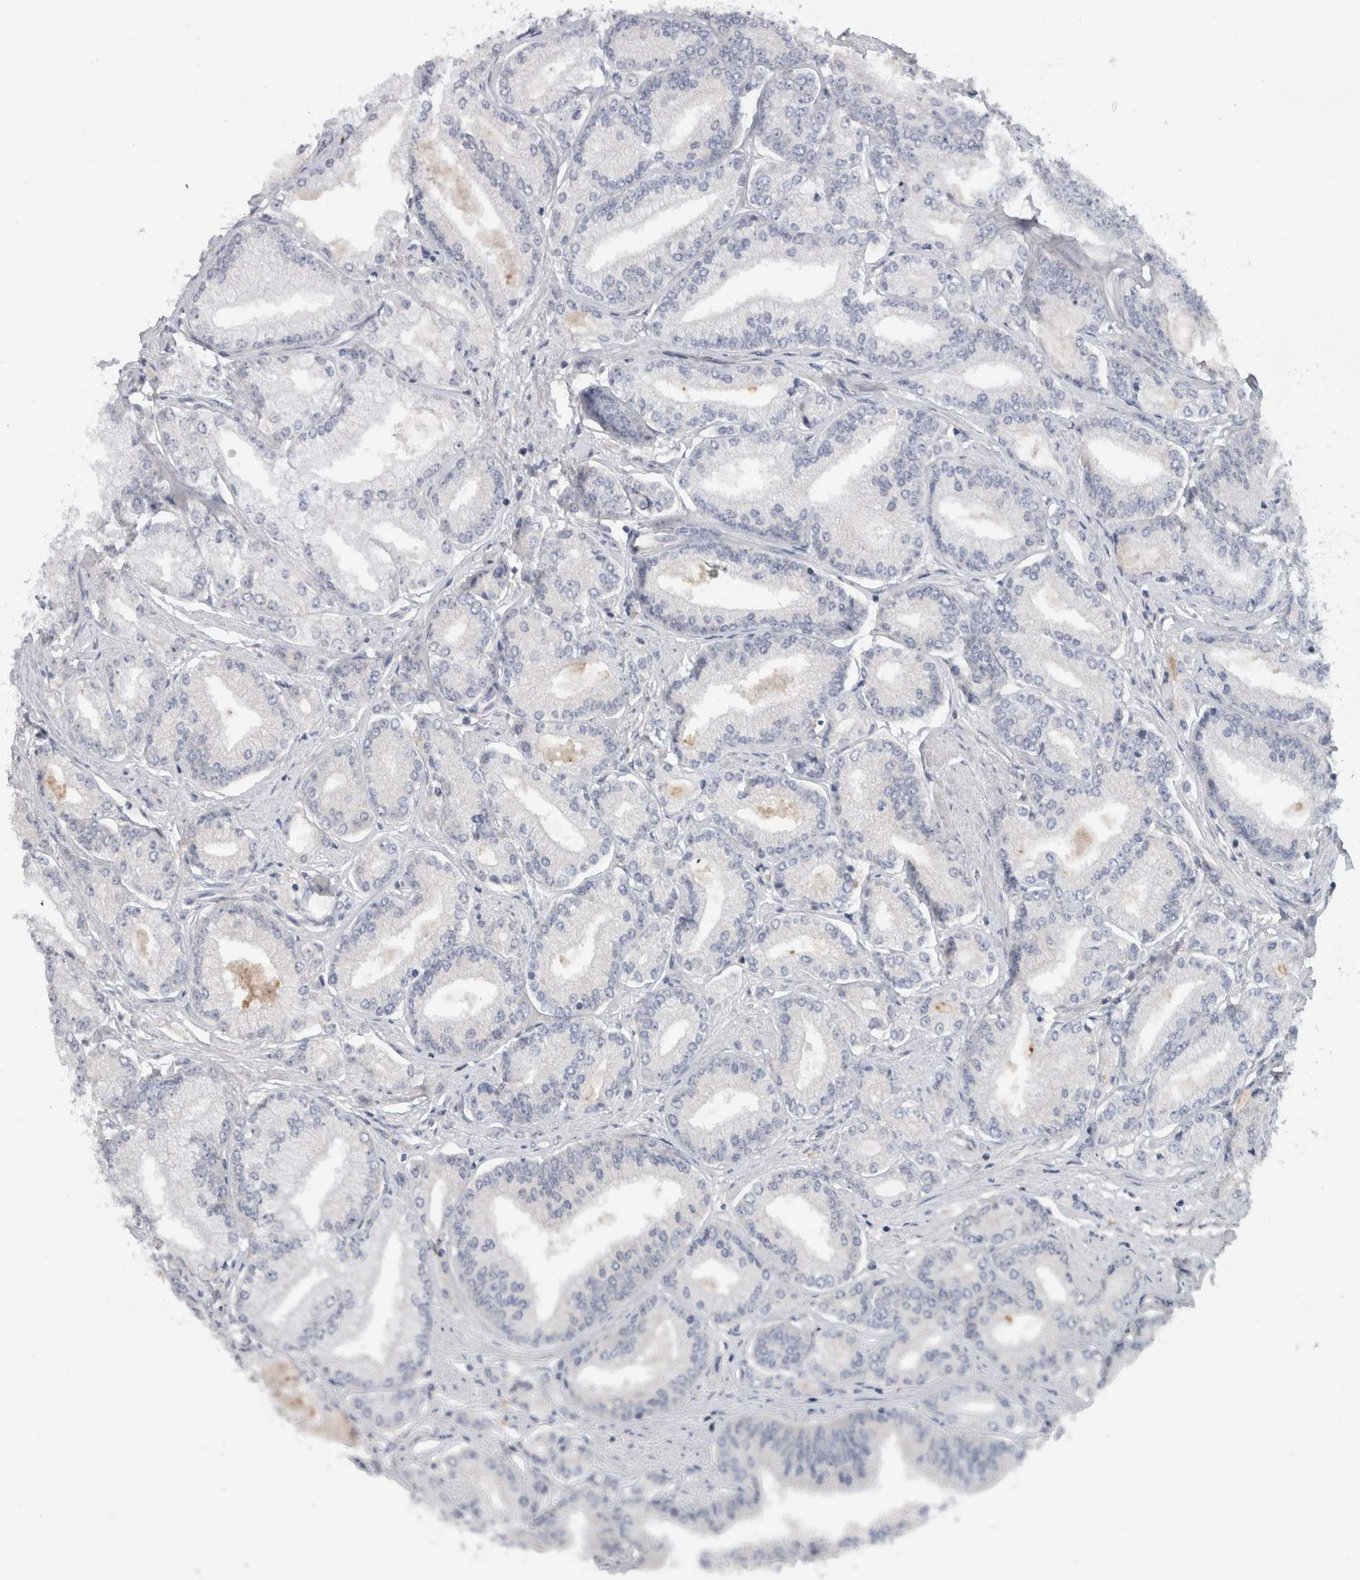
{"staining": {"intensity": "negative", "quantity": "none", "location": "none"}, "tissue": "prostate cancer", "cell_type": "Tumor cells", "image_type": "cancer", "snomed": [{"axis": "morphology", "description": "Adenocarcinoma, Low grade"}, {"axis": "topography", "description": "Prostate"}], "caption": "DAB immunohistochemical staining of prostate low-grade adenocarcinoma shows no significant staining in tumor cells.", "gene": "TARBP1", "patient": {"sex": "male", "age": 52}}